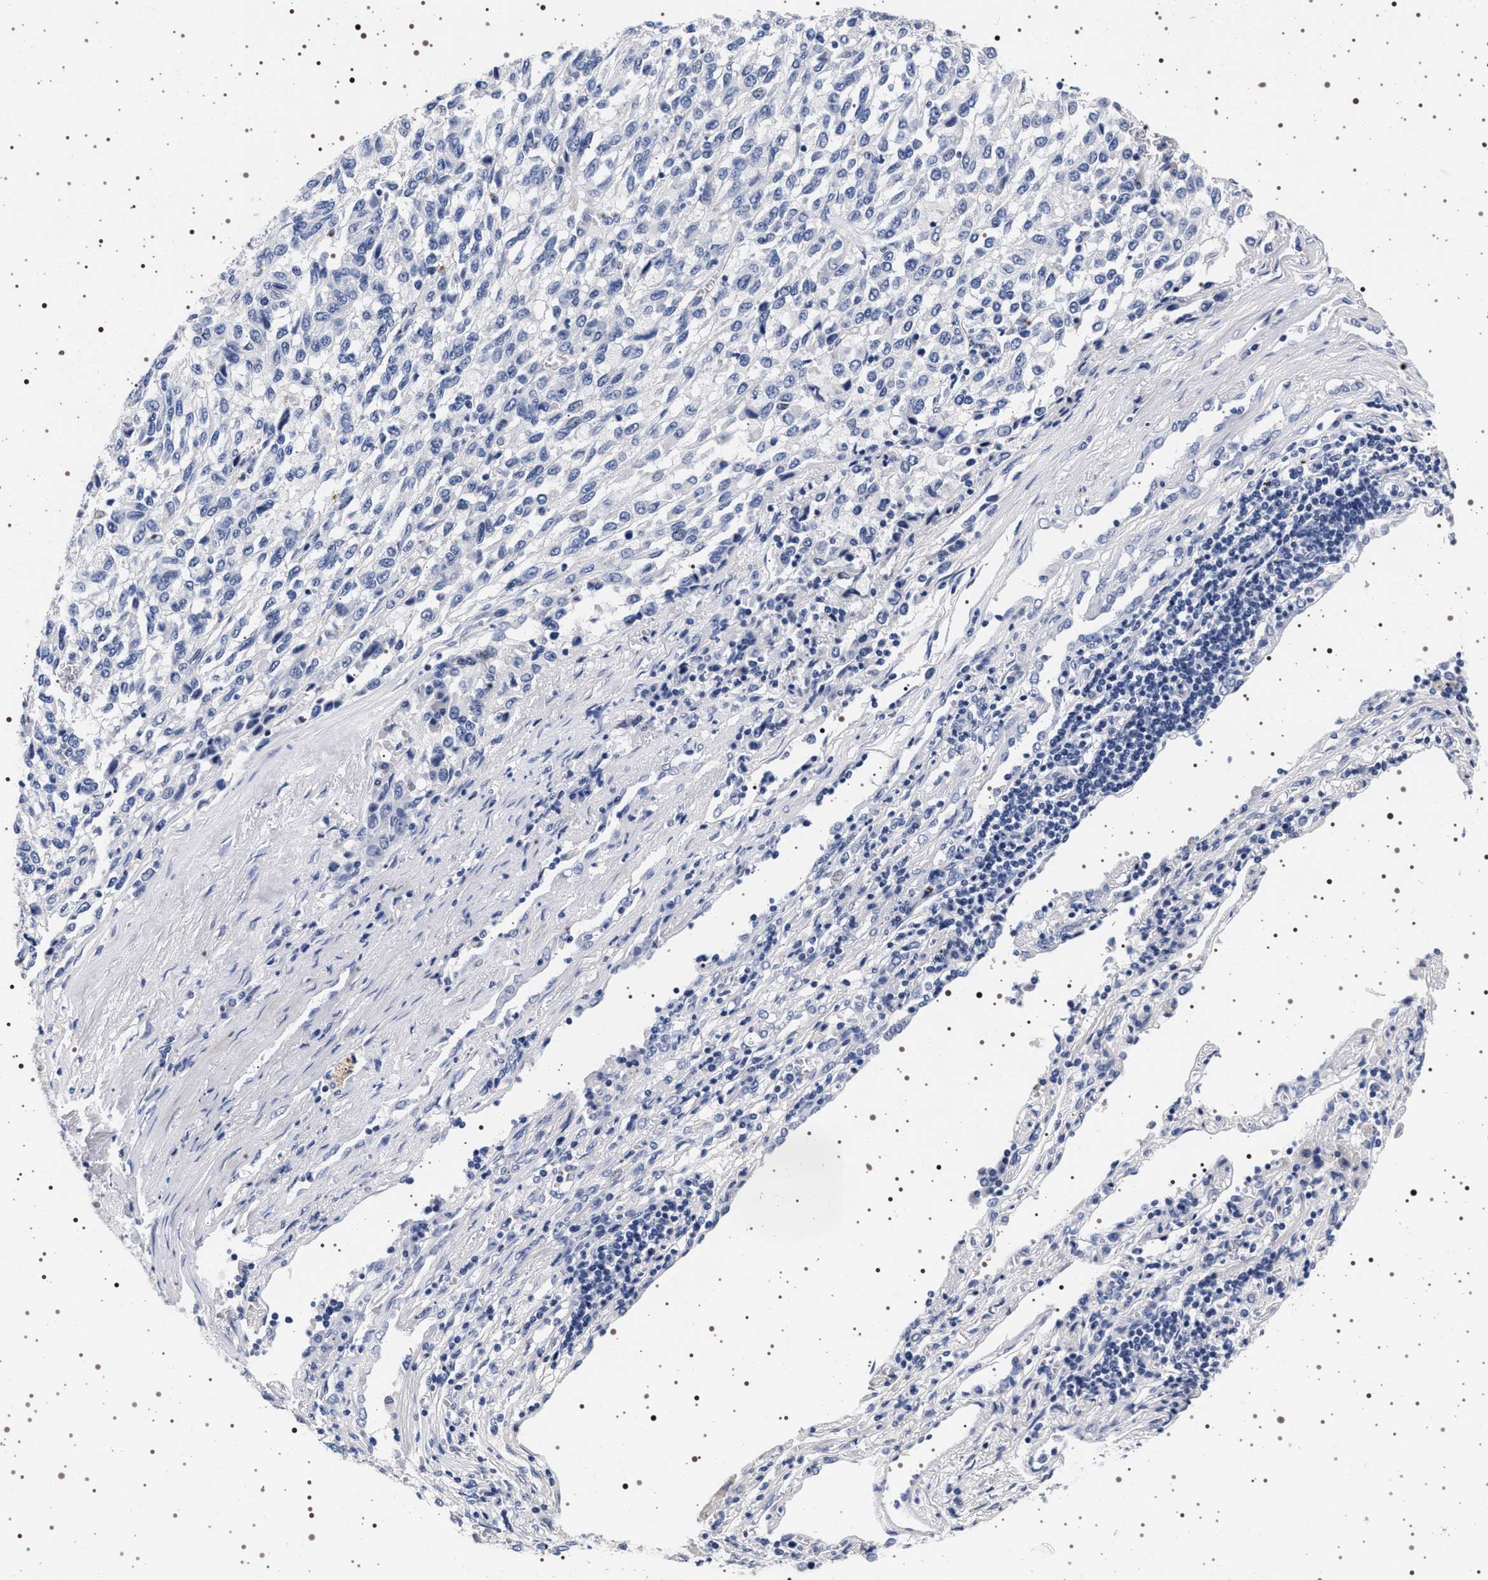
{"staining": {"intensity": "negative", "quantity": "none", "location": "none"}, "tissue": "melanoma", "cell_type": "Tumor cells", "image_type": "cancer", "snomed": [{"axis": "morphology", "description": "Malignant melanoma, Metastatic site"}, {"axis": "topography", "description": "Lung"}], "caption": "This micrograph is of malignant melanoma (metastatic site) stained with immunohistochemistry to label a protein in brown with the nuclei are counter-stained blue. There is no positivity in tumor cells. (DAB (3,3'-diaminobenzidine) immunohistochemistry, high magnification).", "gene": "MAPK10", "patient": {"sex": "male", "age": 64}}